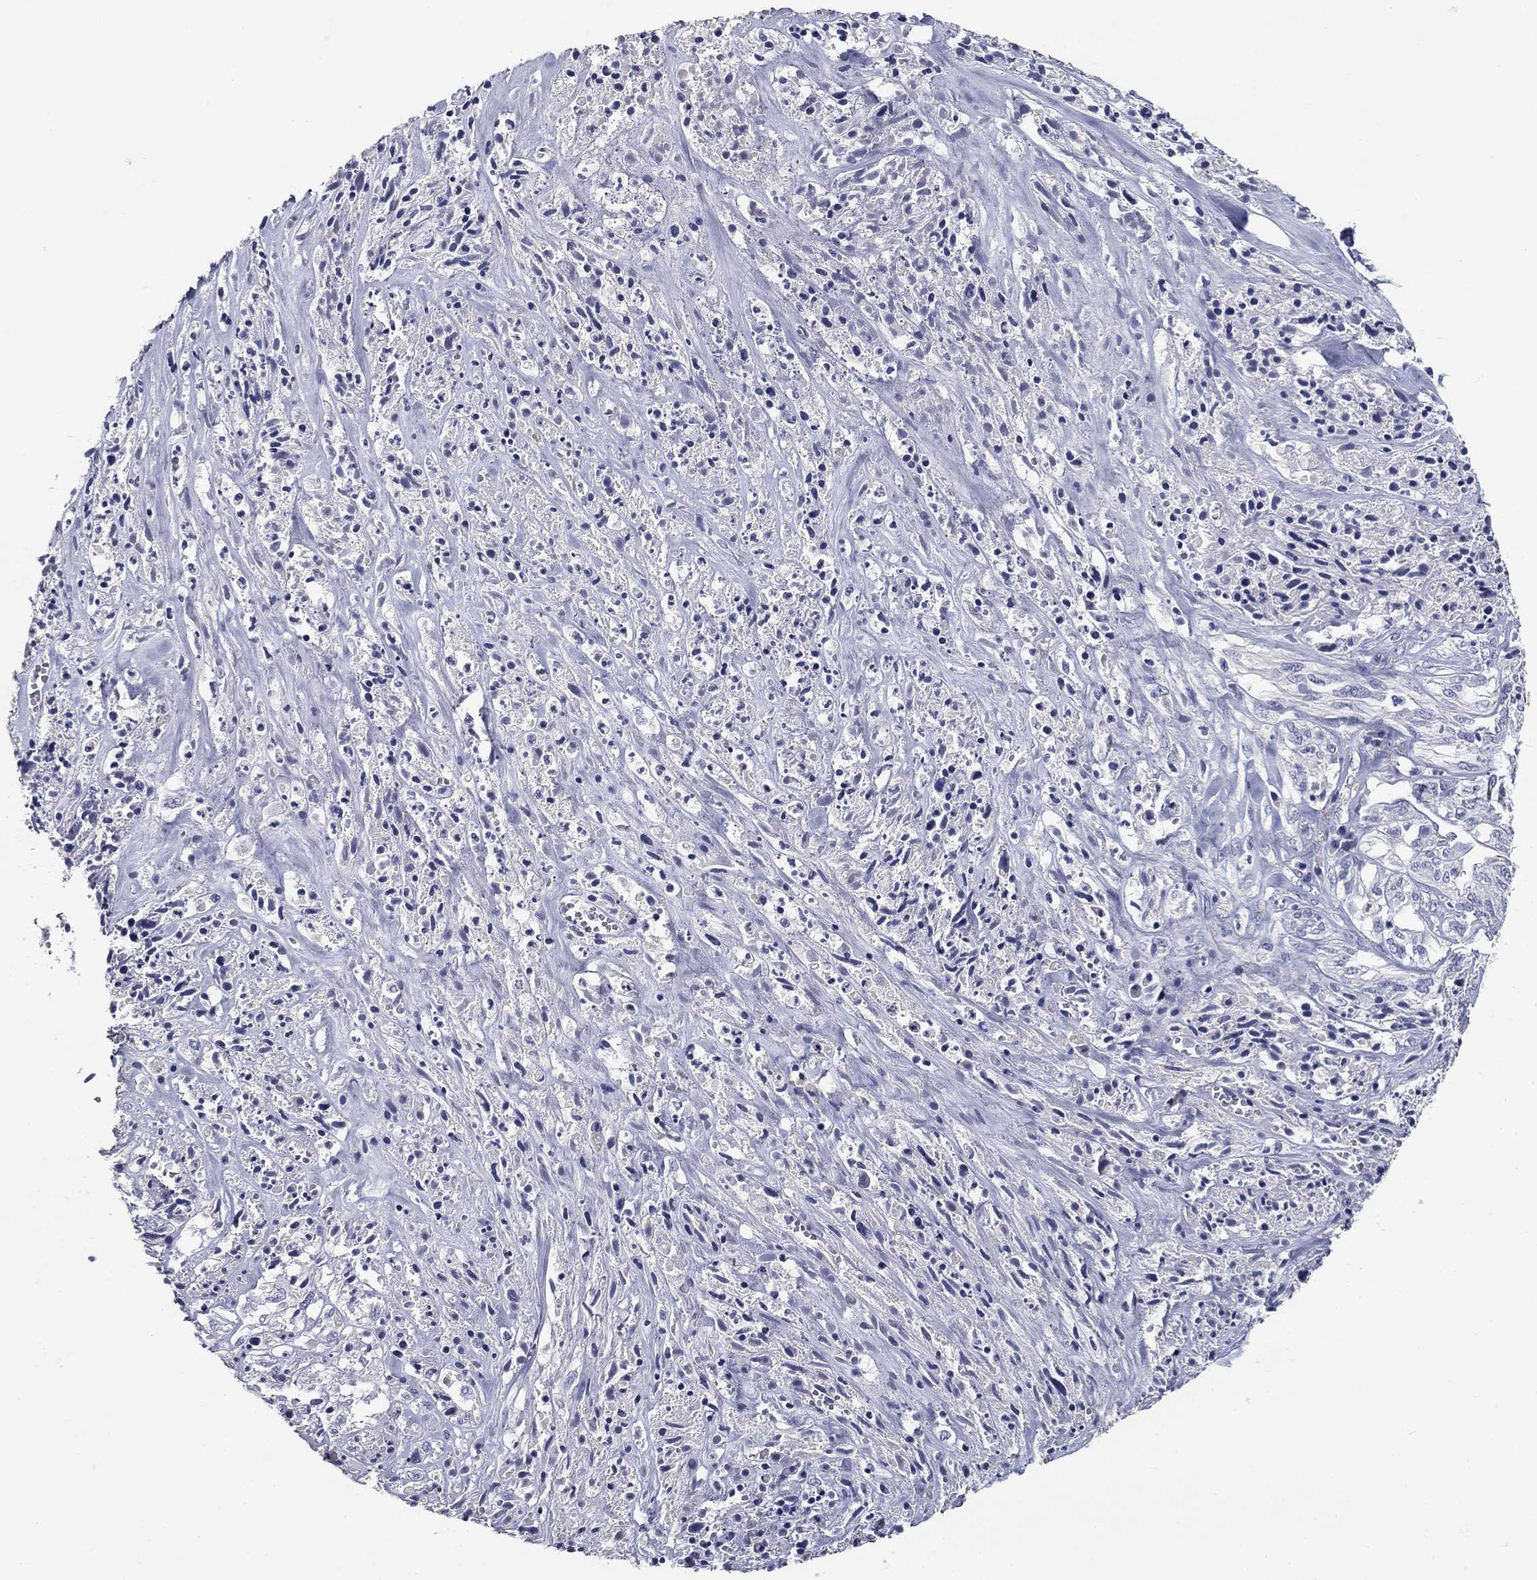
{"staining": {"intensity": "negative", "quantity": "none", "location": "none"}, "tissue": "melanoma", "cell_type": "Tumor cells", "image_type": "cancer", "snomed": [{"axis": "morphology", "description": "Malignant melanoma, NOS"}, {"axis": "topography", "description": "Skin"}], "caption": "This is an IHC photomicrograph of human malignant melanoma. There is no expression in tumor cells.", "gene": "POMC", "patient": {"sex": "female", "age": 91}}